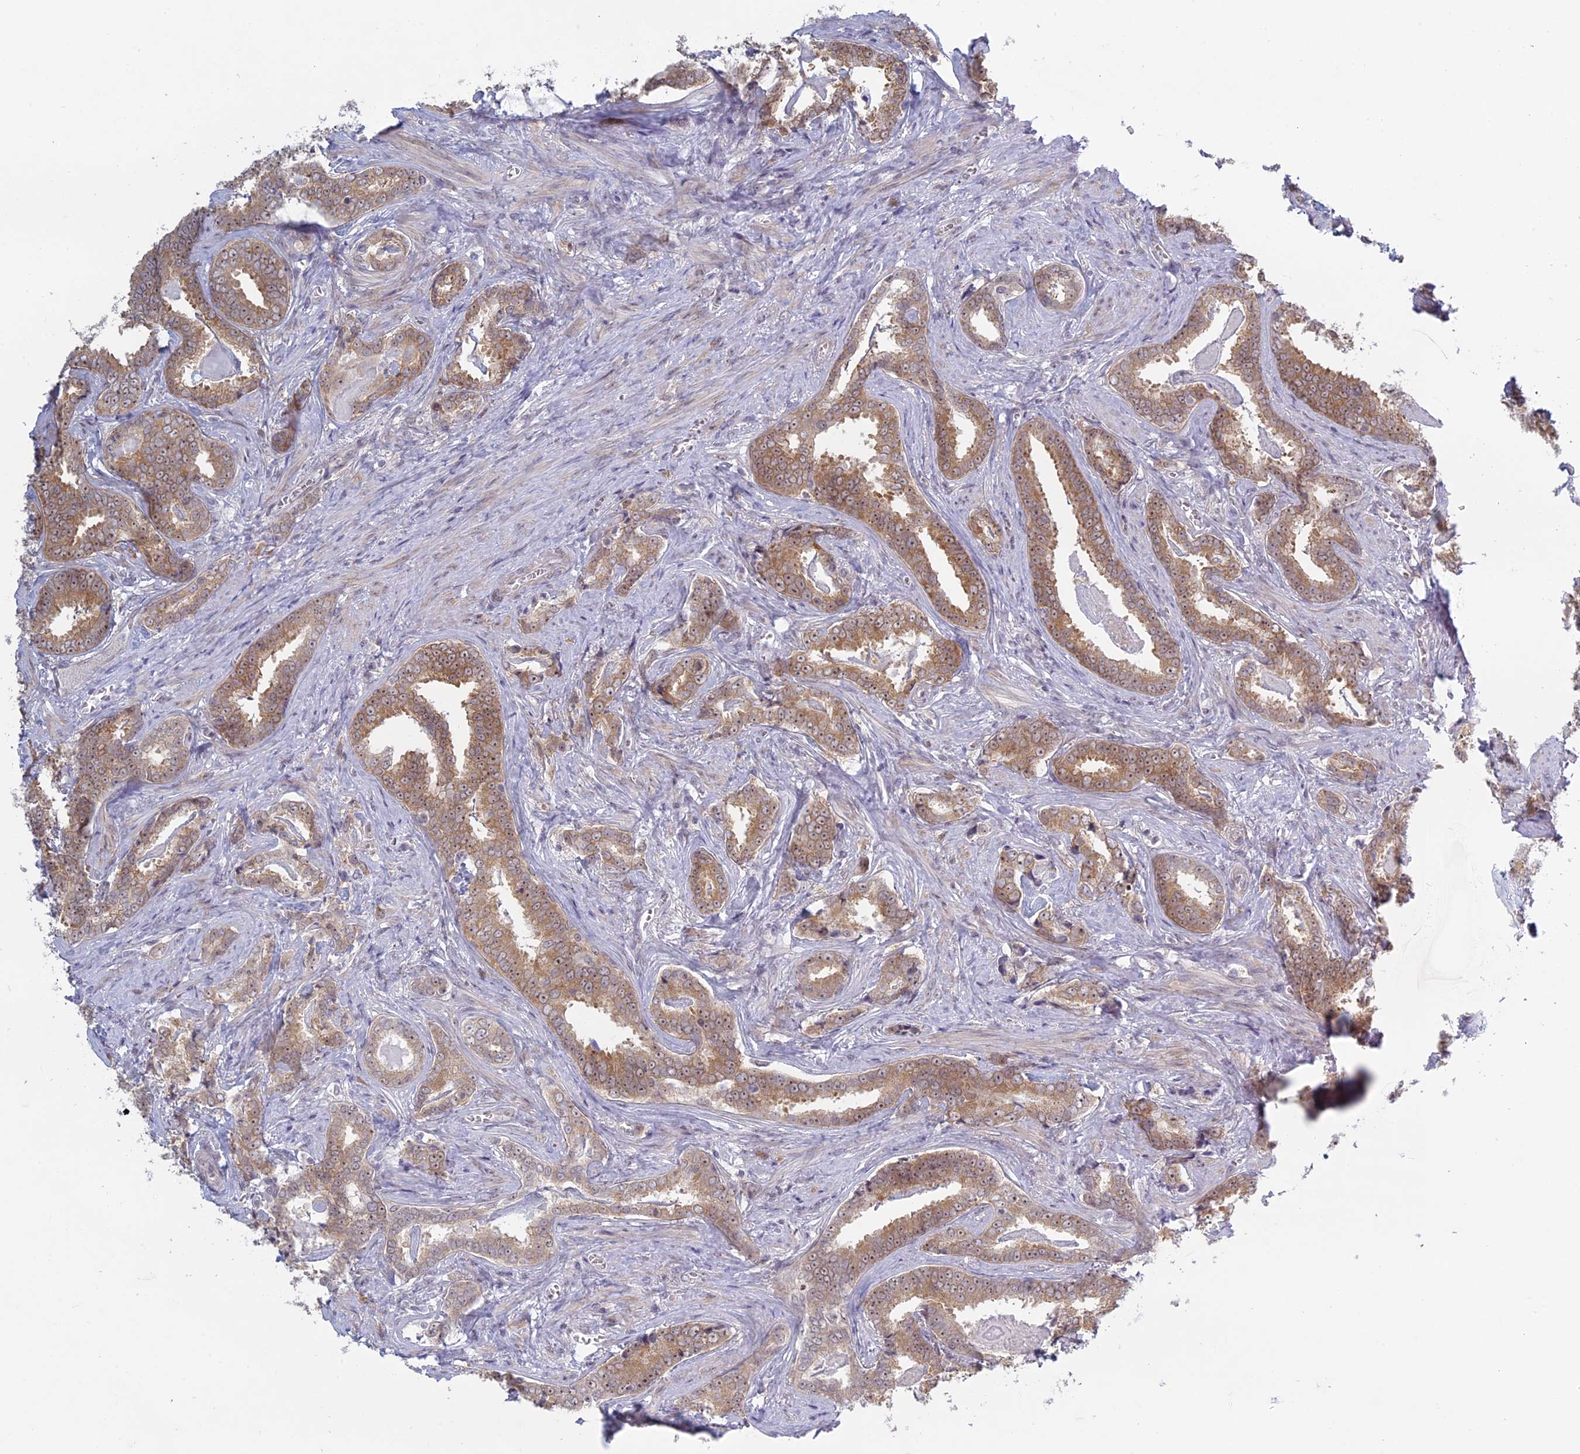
{"staining": {"intensity": "moderate", "quantity": ">75%", "location": "cytoplasmic/membranous"}, "tissue": "prostate cancer", "cell_type": "Tumor cells", "image_type": "cancer", "snomed": [{"axis": "morphology", "description": "Adenocarcinoma, High grade"}, {"axis": "topography", "description": "Prostate"}], "caption": "Prostate cancer (adenocarcinoma (high-grade)) stained for a protein demonstrates moderate cytoplasmic/membranous positivity in tumor cells.", "gene": "RPS19BP1", "patient": {"sex": "male", "age": 67}}